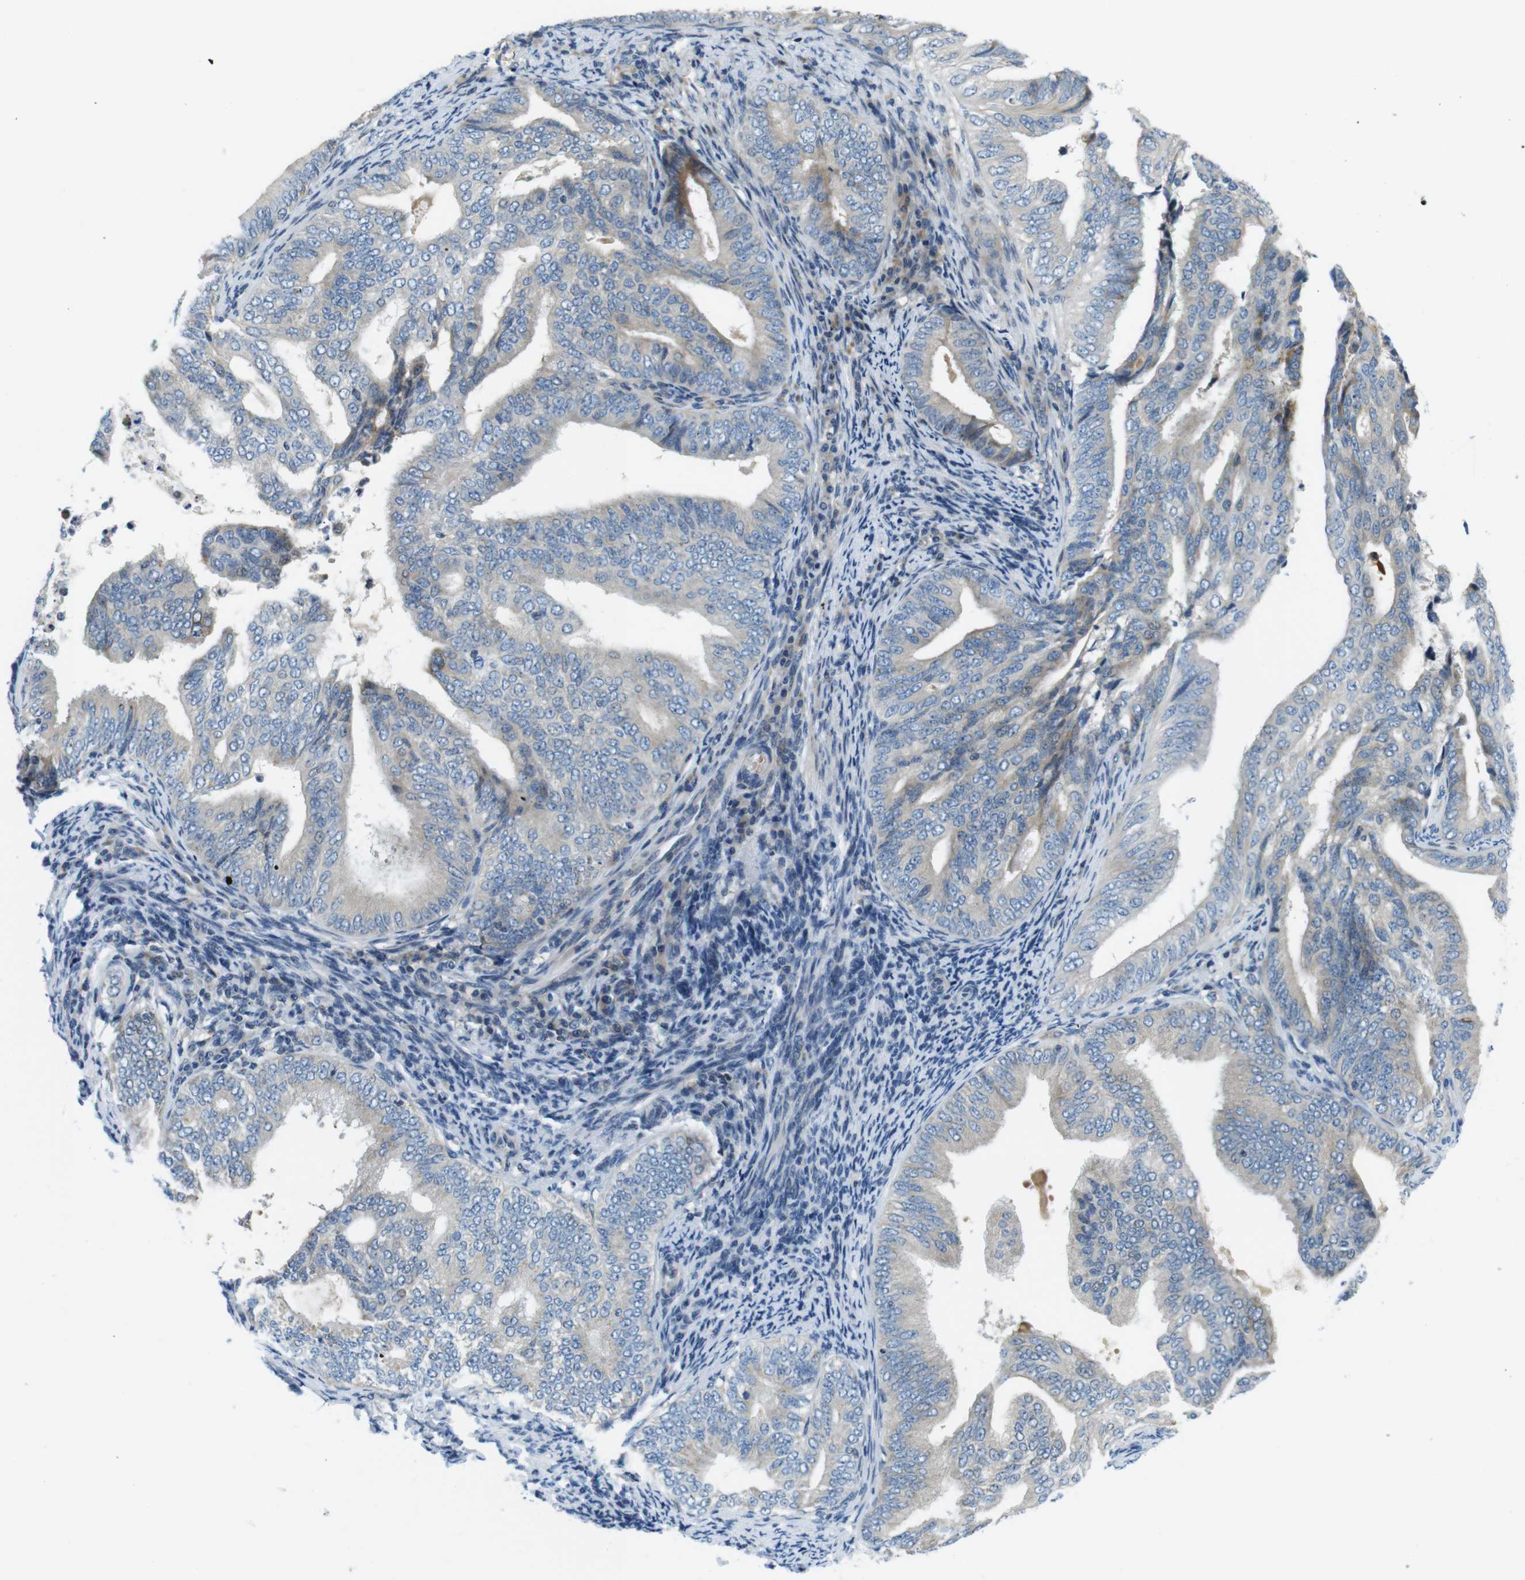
{"staining": {"intensity": "weak", "quantity": ">75%", "location": "cytoplasmic/membranous"}, "tissue": "endometrial cancer", "cell_type": "Tumor cells", "image_type": "cancer", "snomed": [{"axis": "morphology", "description": "Adenocarcinoma, NOS"}, {"axis": "topography", "description": "Endometrium"}], "caption": "Protein staining of endometrial adenocarcinoma tissue displays weak cytoplasmic/membranous positivity in about >75% of tumor cells.", "gene": "ZDHHC3", "patient": {"sex": "female", "age": 58}}